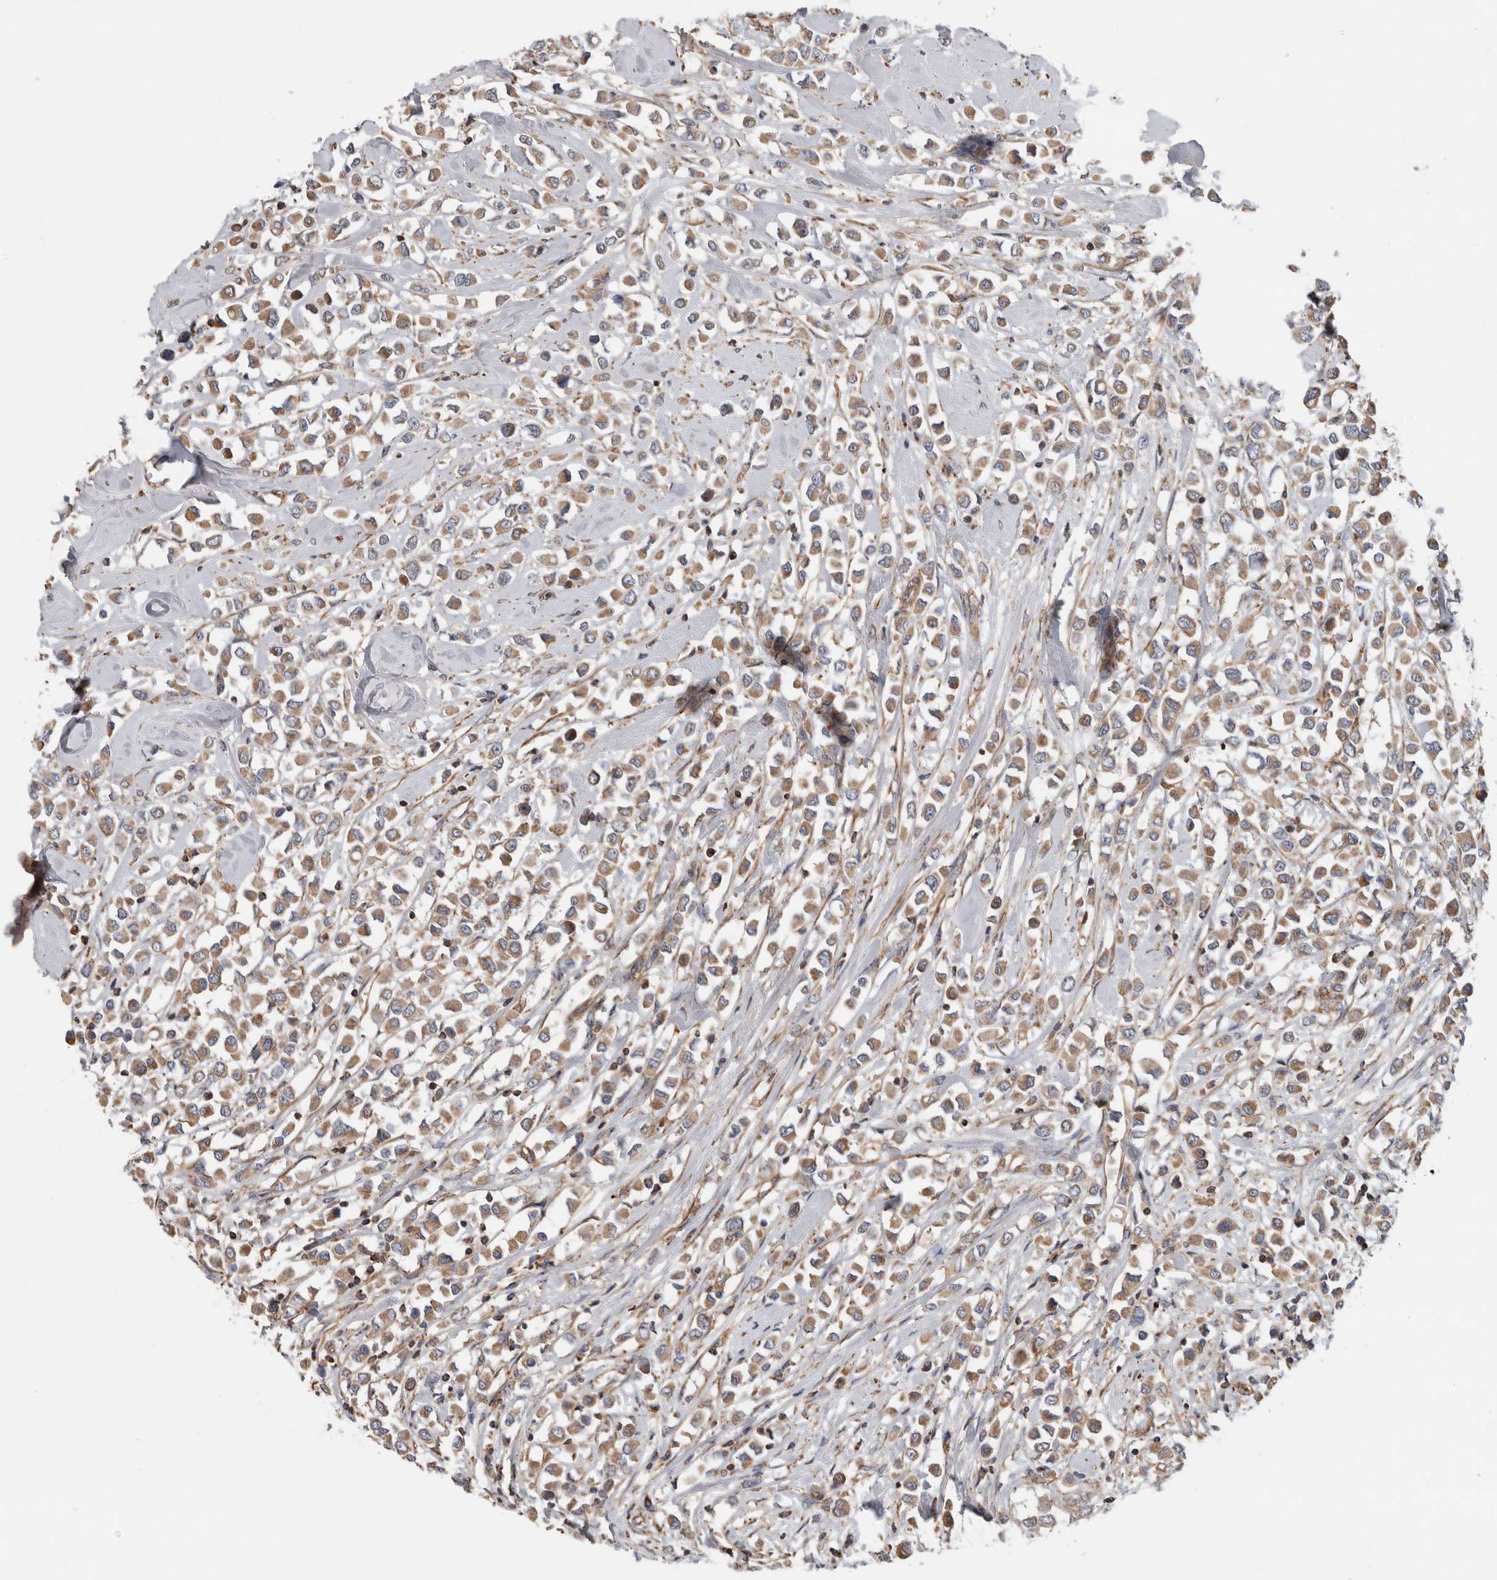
{"staining": {"intensity": "moderate", "quantity": ">75%", "location": "cytoplasmic/membranous"}, "tissue": "breast cancer", "cell_type": "Tumor cells", "image_type": "cancer", "snomed": [{"axis": "morphology", "description": "Duct carcinoma"}, {"axis": "topography", "description": "Breast"}], "caption": "Immunohistochemical staining of human breast cancer demonstrates medium levels of moderate cytoplasmic/membranous positivity in about >75% of tumor cells.", "gene": "SFXN2", "patient": {"sex": "female", "age": 61}}